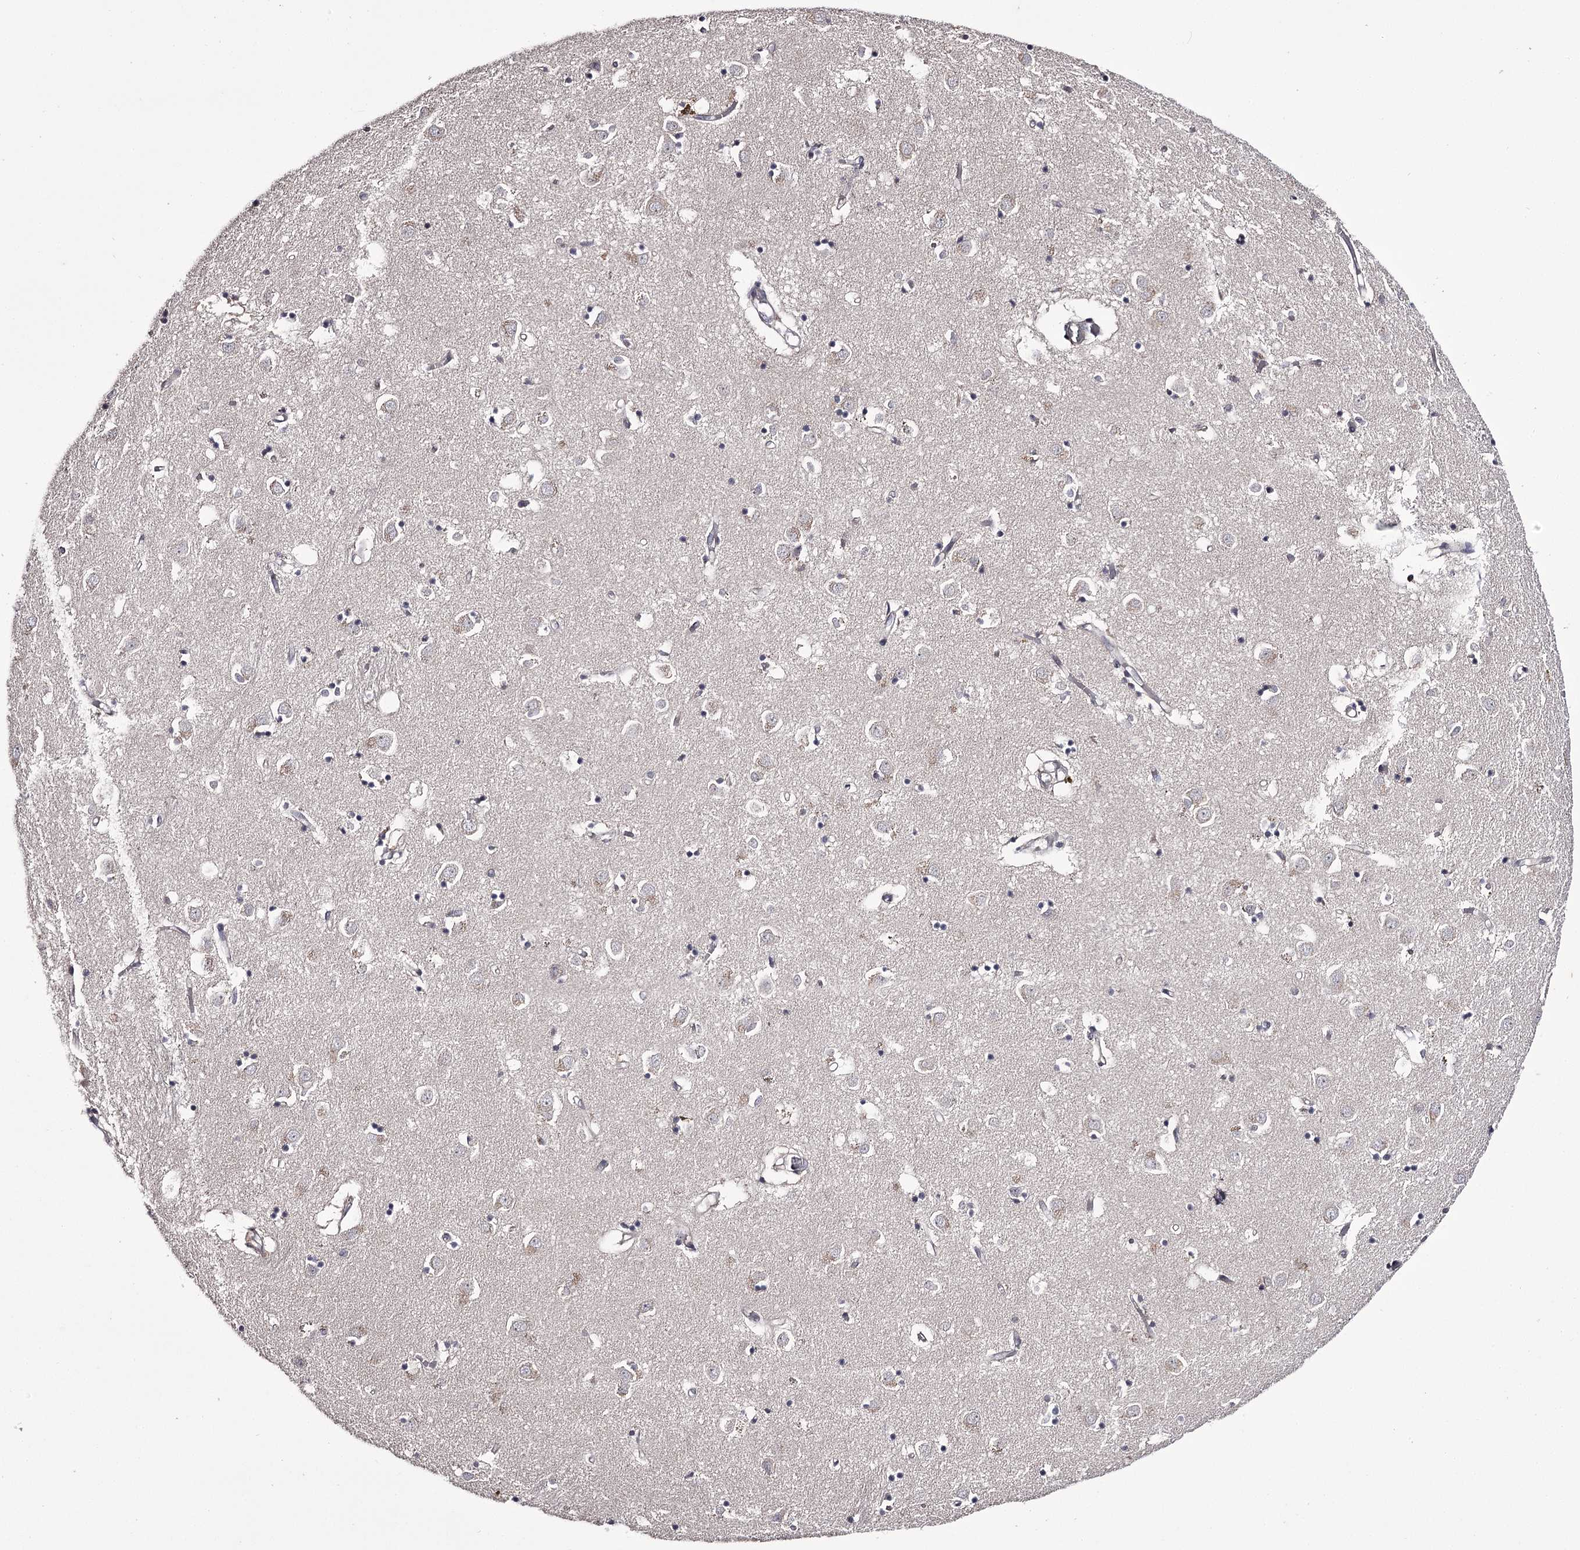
{"staining": {"intensity": "negative", "quantity": "none", "location": "none"}, "tissue": "caudate", "cell_type": "Glial cells", "image_type": "normal", "snomed": [{"axis": "morphology", "description": "Normal tissue, NOS"}, {"axis": "topography", "description": "Lateral ventricle wall"}], "caption": "This image is of benign caudate stained with IHC to label a protein in brown with the nuclei are counter-stained blue. There is no positivity in glial cells. (DAB (3,3'-diaminobenzidine) immunohistochemistry (IHC) with hematoxylin counter stain).", "gene": "PRM2", "patient": {"sex": "male", "age": 70}}